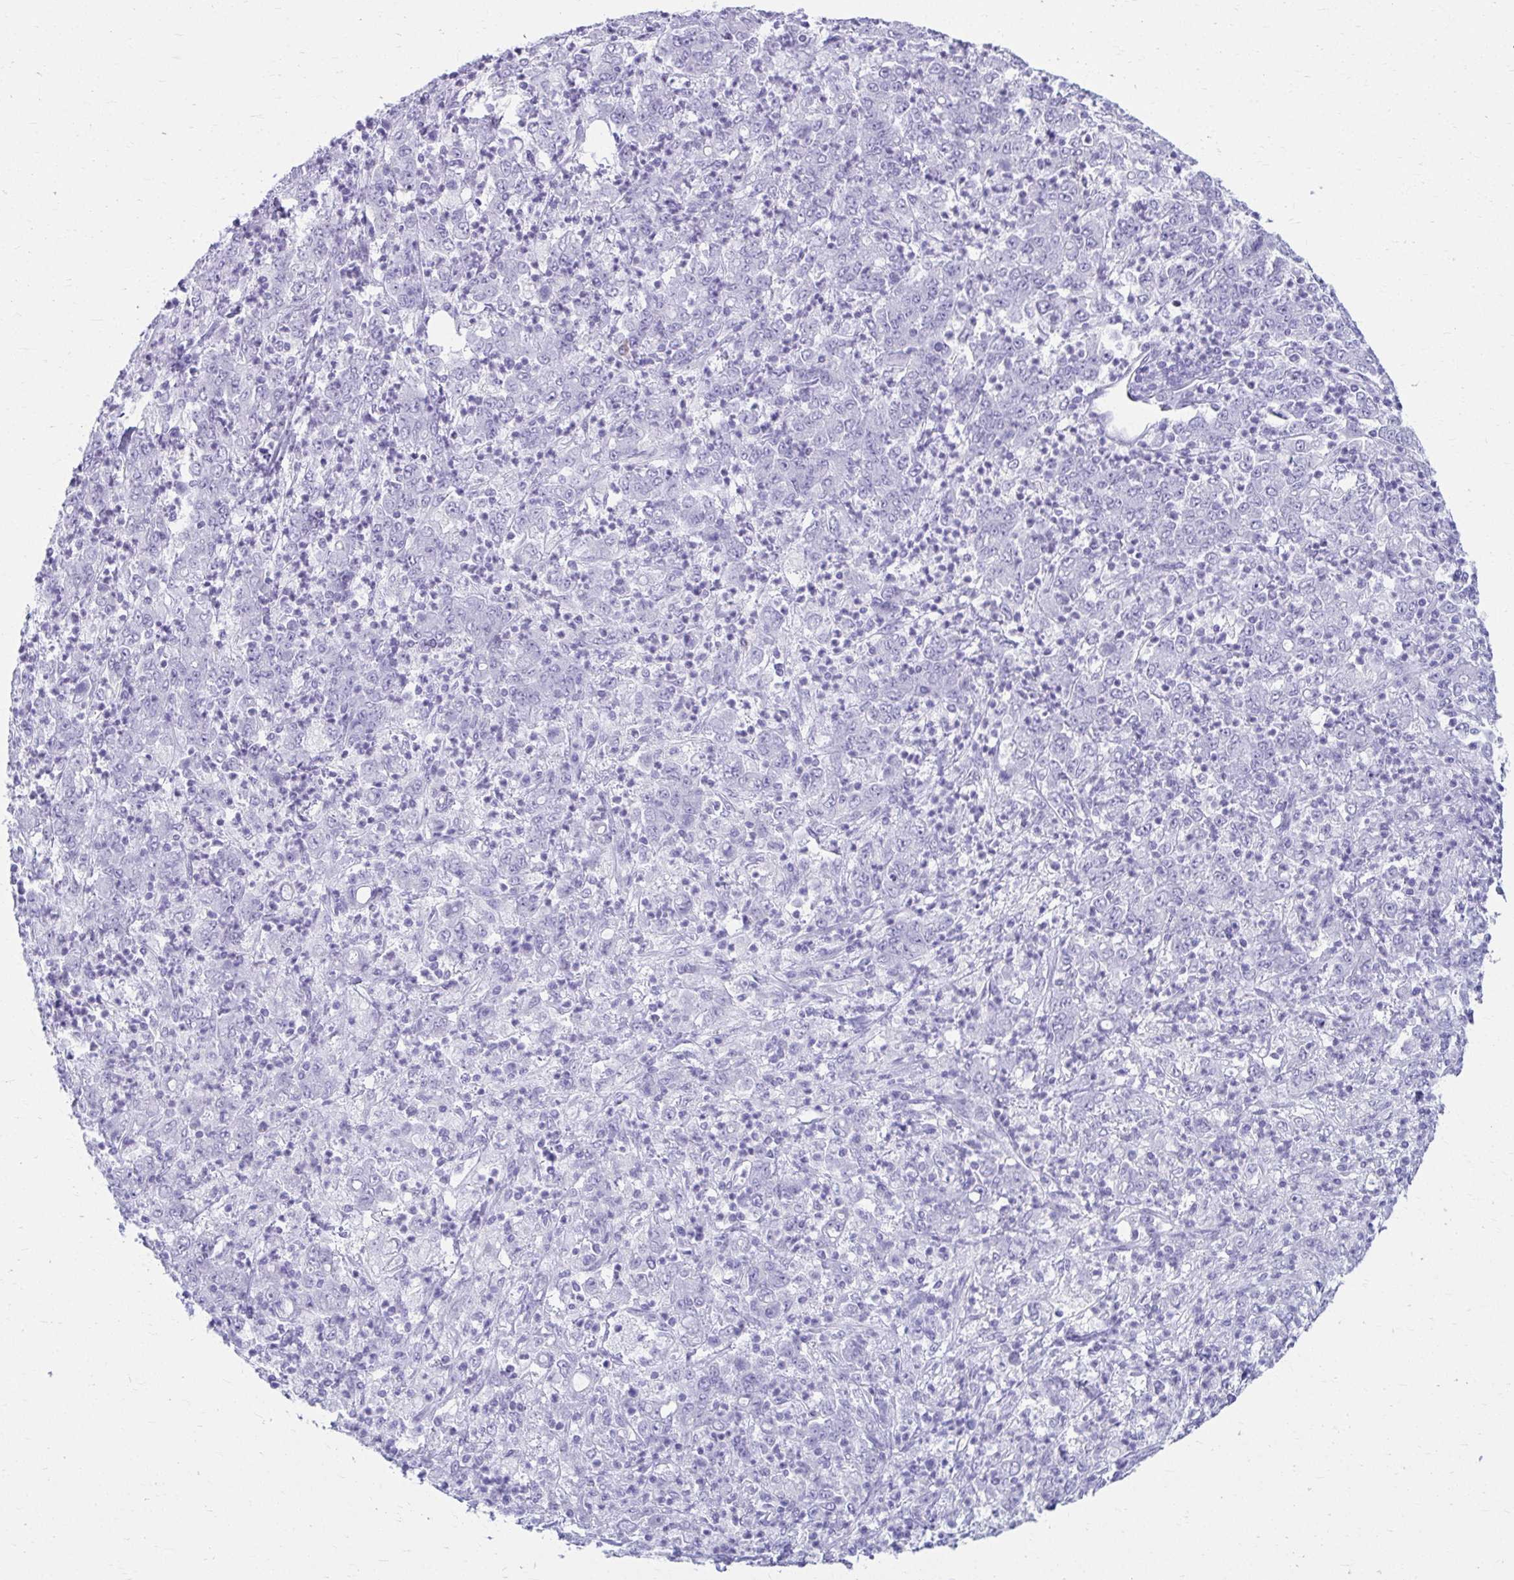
{"staining": {"intensity": "negative", "quantity": "none", "location": "none"}, "tissue": "stomach cancer", "cell_type": "Tumor cells", "image_type": "cancer", "snomed": [{"axis": "morphology", "description": "Adenocarcinoma, NOS"}, {"axis": "topography", "description": "Stomach, lower"}], "caption": "Adenocarcinoma (stomach) was stained to show a protein in brown. There is no significant staining in tumor cells. (DAB IHC, high magnification).", "gene": "ATP4B", "patient": {"sex": "female", "age": 71}}